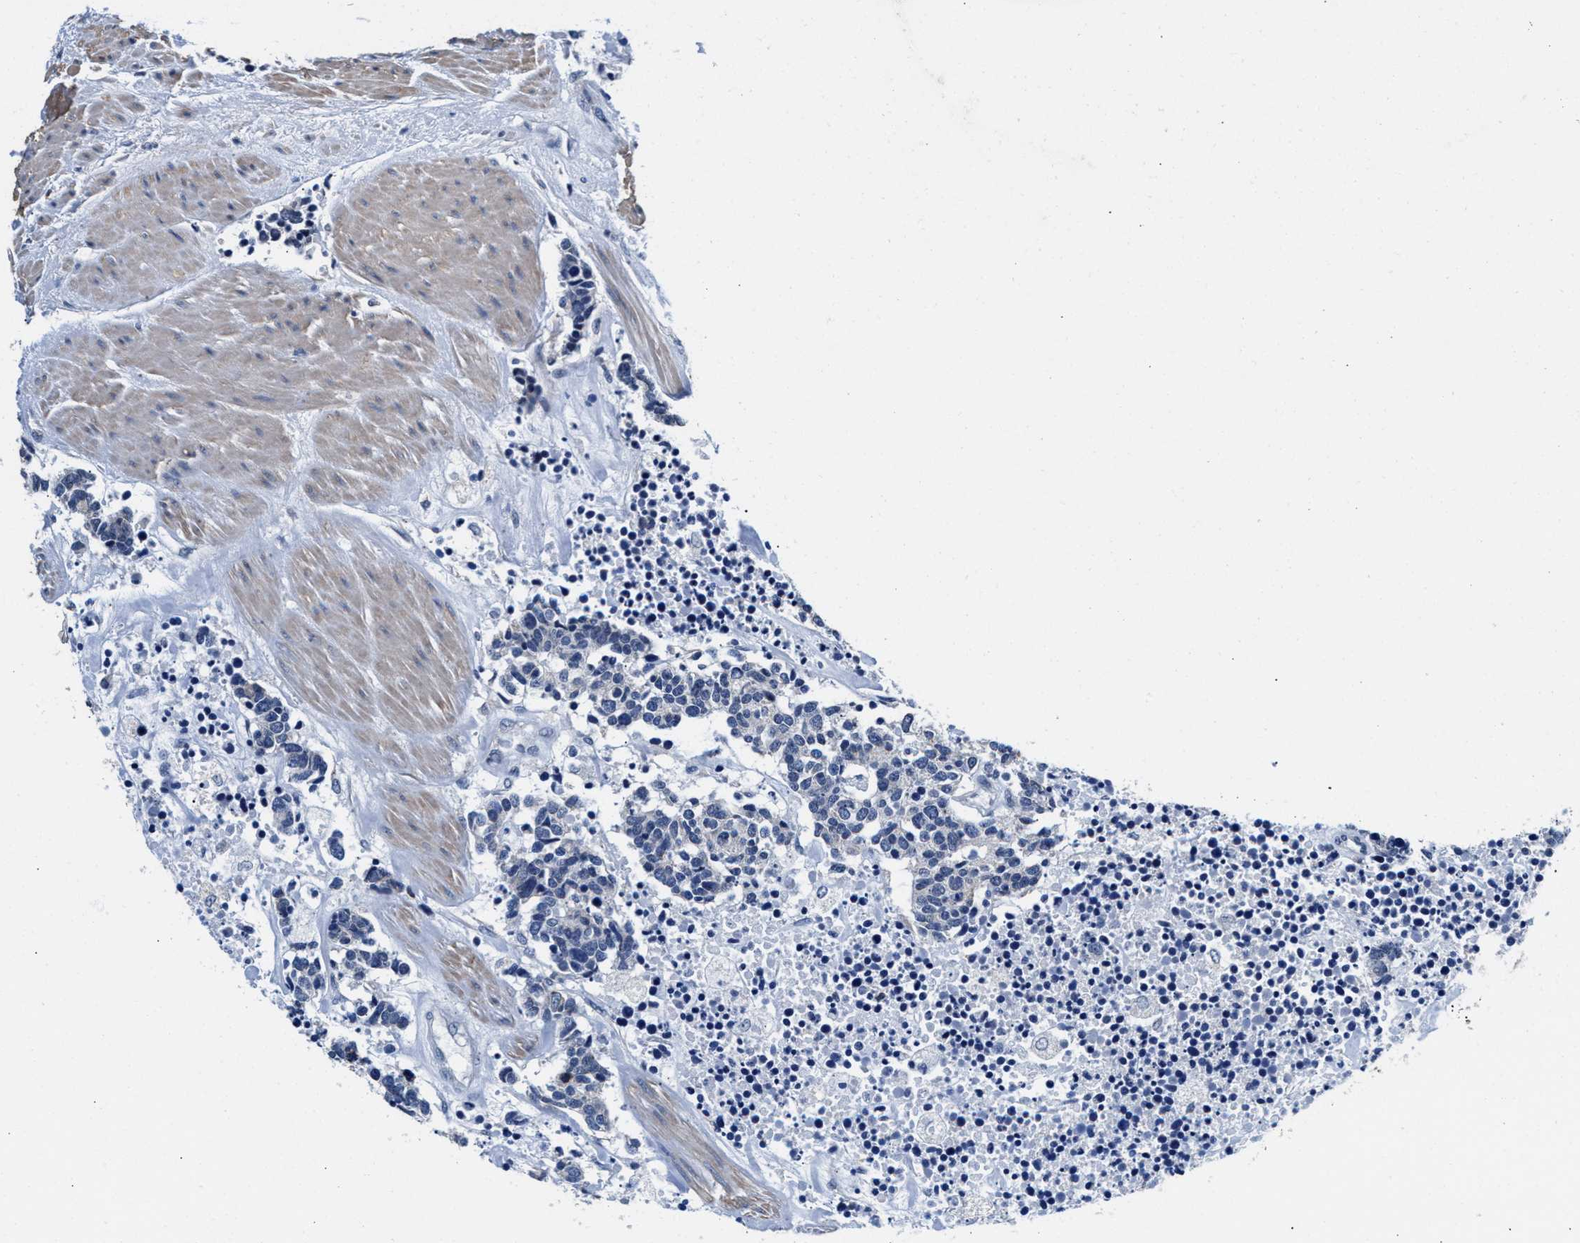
{"staining": {"intensity": "negative", "quantity": "none", "location": "none"}, "tissue": "carcinoid", "cell_type": "Tumor cells", "image_type": "cancer", "snomed": [{"axis": "morphology", "description": "Carcinoma, NOS"}, {"axis": "morphology", "description": "Carcinoid, malignant, NOS"}, {"axis": "topography", "description": "Urinary bladder"}], "caption": "A high-resolution histopathology image shows immunohistochemistry staining of carcinoid, which demonstrates no significant positivity in tumor cells. (DAB immunohistochemistry (IHC) visualized using brightfield microscopy, high magnification).", "gene": "MYH3", "patient": {"sex": "male", "age": 57}}